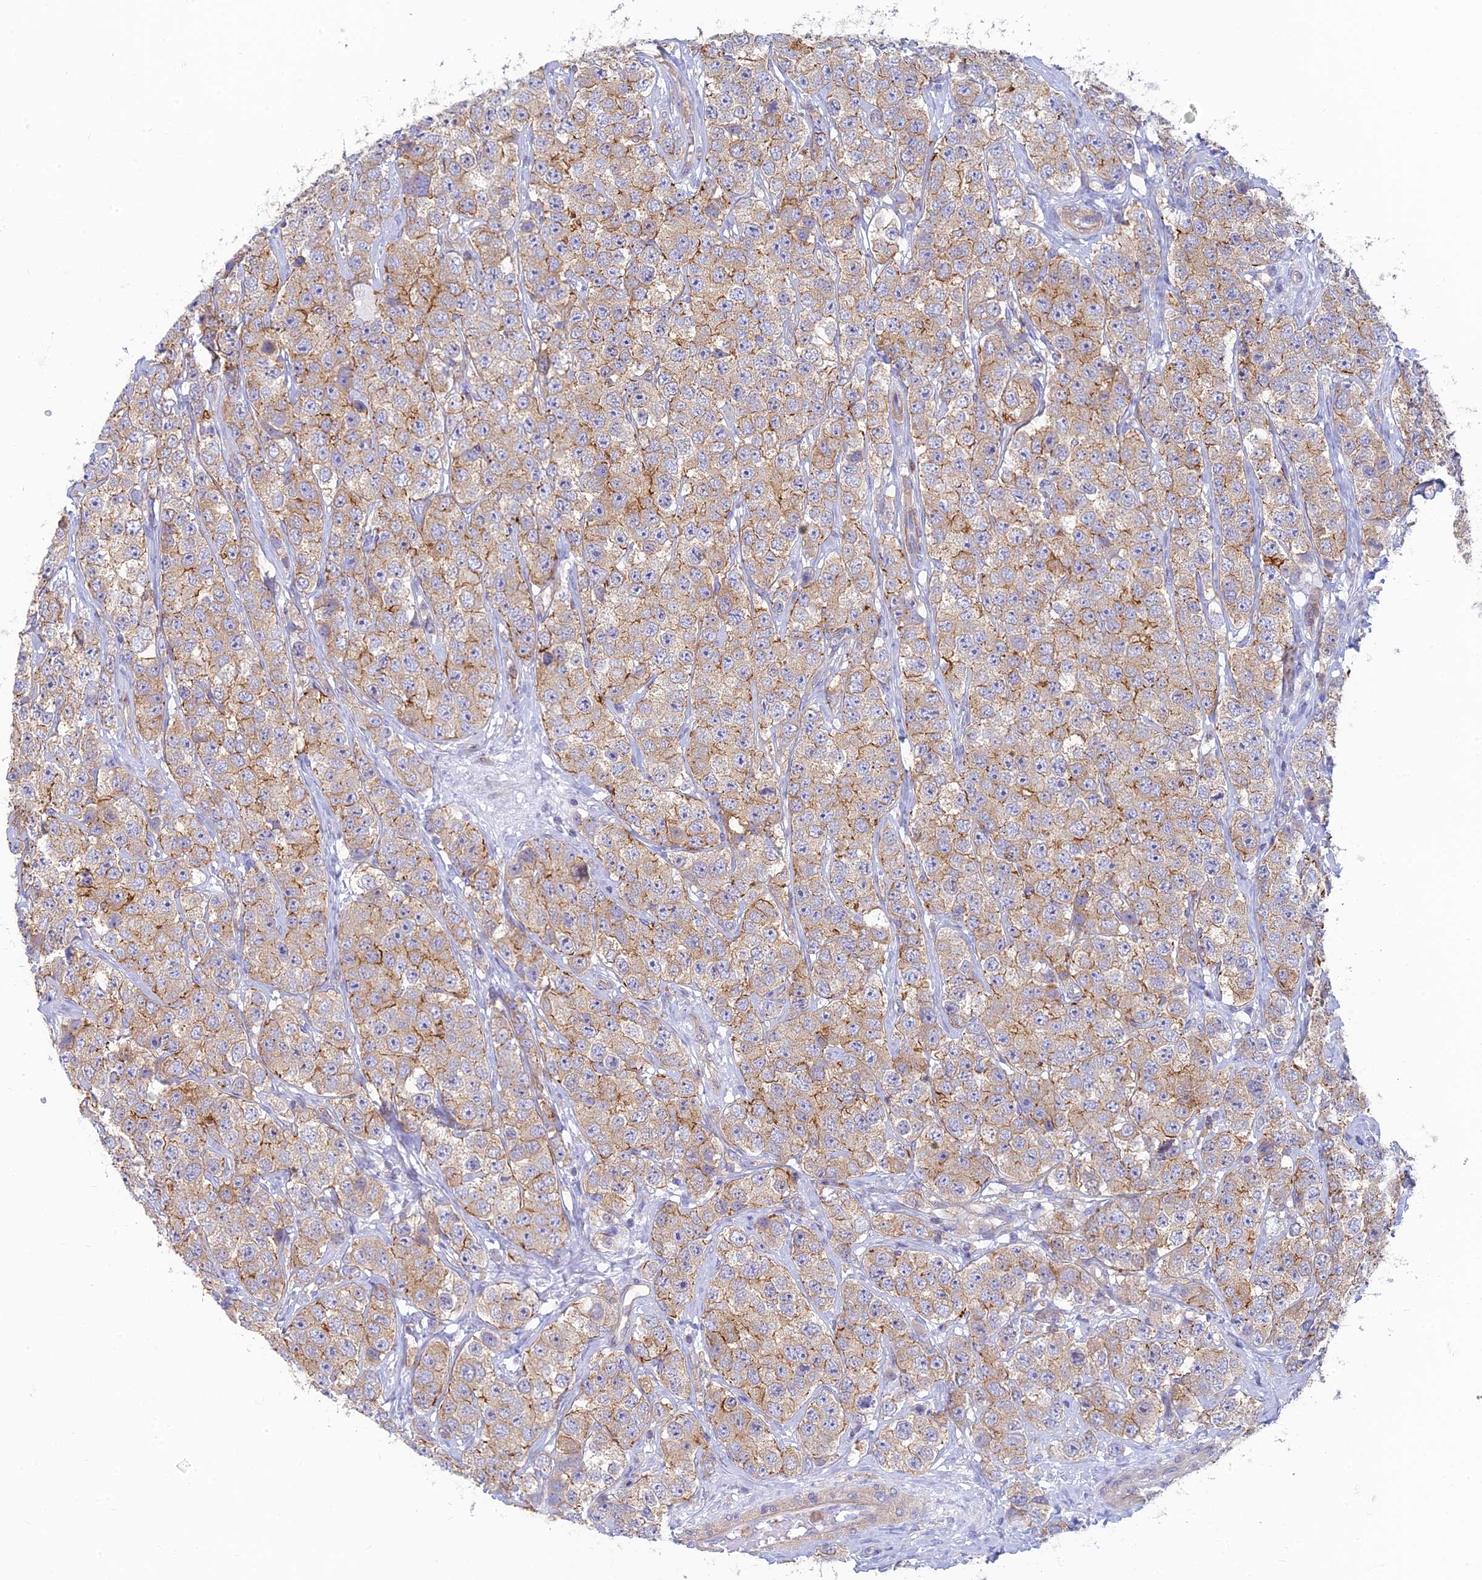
{"staining": {"intensity": "moderate", "quantity": "25%-75%", "location": "cytoplasmic/membranous"}, "tissue": "testis cancer", "cell_type": "Tumor cells", "image_type": "cancer", "snomed": [{"axis": "morphology", "description": "Seminoma, NOS"}, {"axis": "topography", "description": "Testis"}], "caption": "Human testis seminoma stained for a protein (brown) reveals moderate cytoplasmic/membranous positive positivity in about 25%-75% of tumor cells.", "gene": "STRN4", "patient": {"sex": "male", "age": 28}}